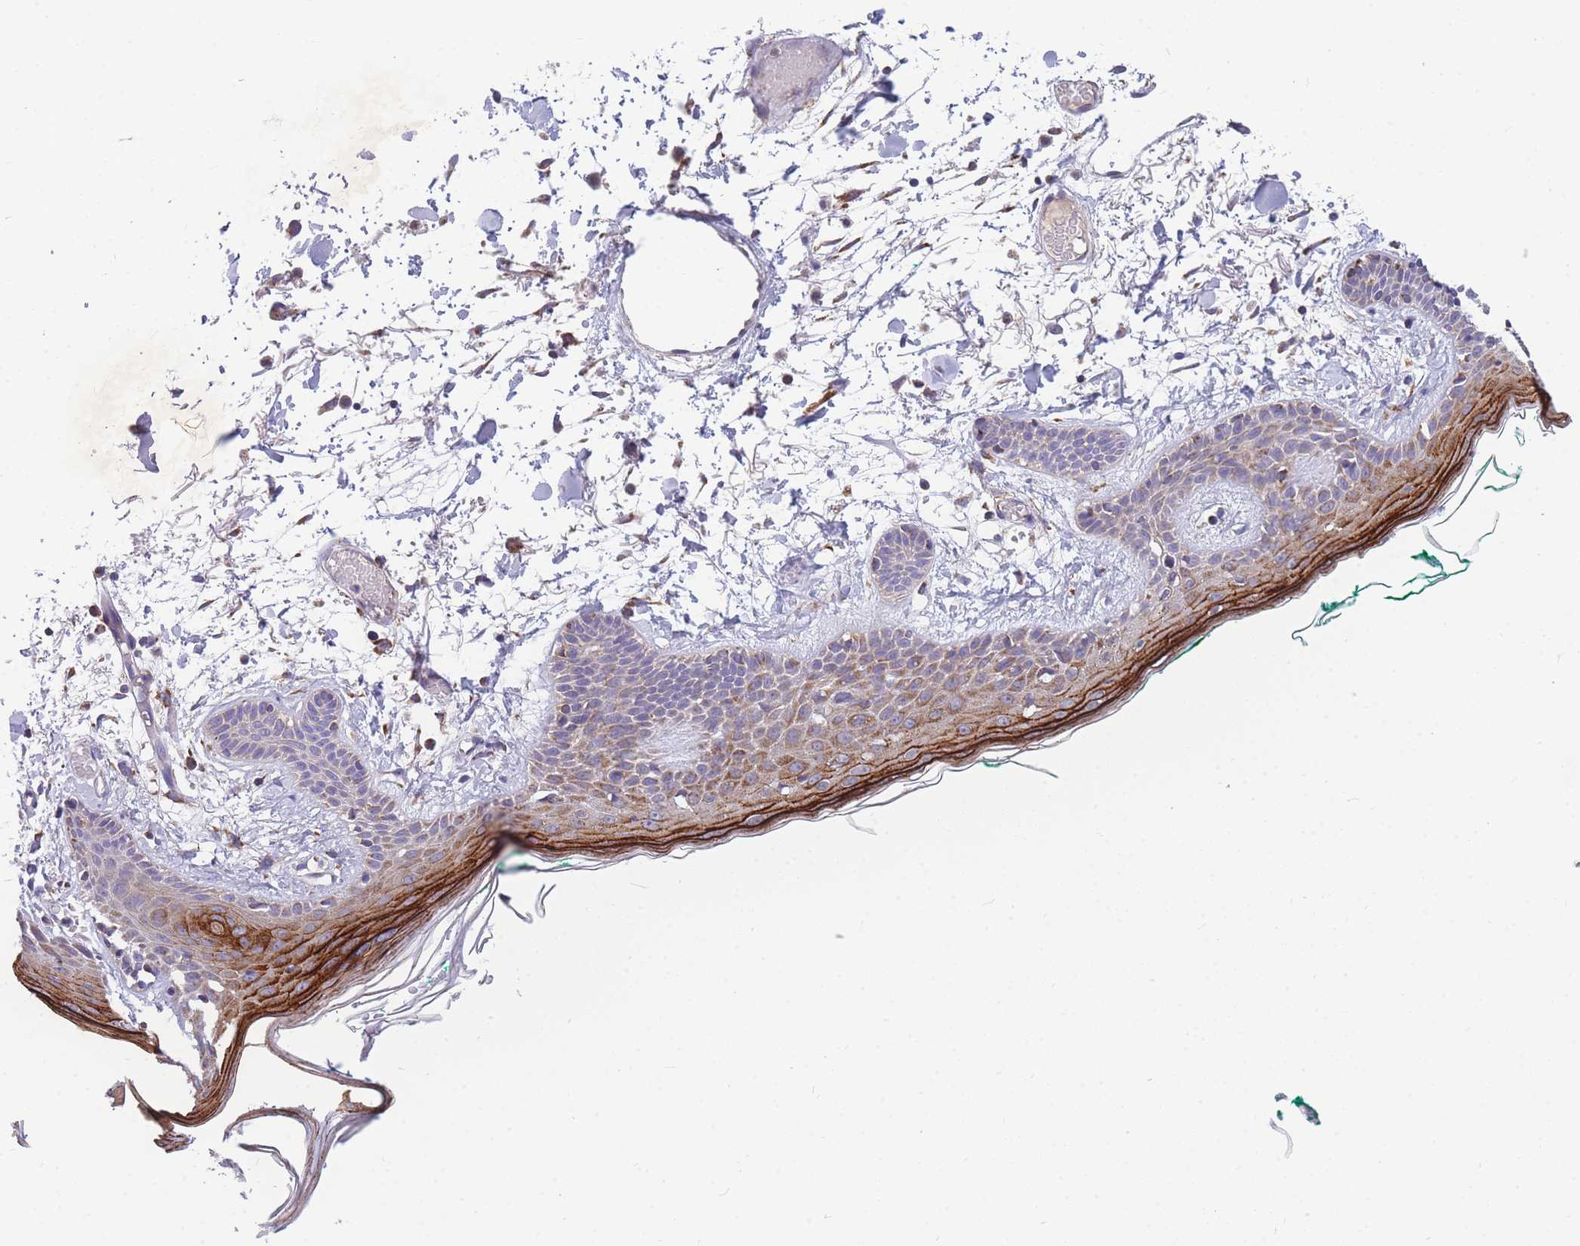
{"staining": {"intensity": "moderate", "quantity": "25%-75%", "location": "cytoplasmic/membranous"}, "tissue": "skin", "cell_type": "Fibroblasts", "image_type": "normal", "snomed": [{"axis": "morphology", "description": "Normal tissue, NOS"}, {"axis": "topography", "description": "Skin"}], "caption": "IHC of normal skin demonstrates medium levels of moderate cytoplasmic/membranous expression in about 25%-75% of fibroblasts.", "gene": "MRPS11", "patient": {"sex": "male", "age": 79}}